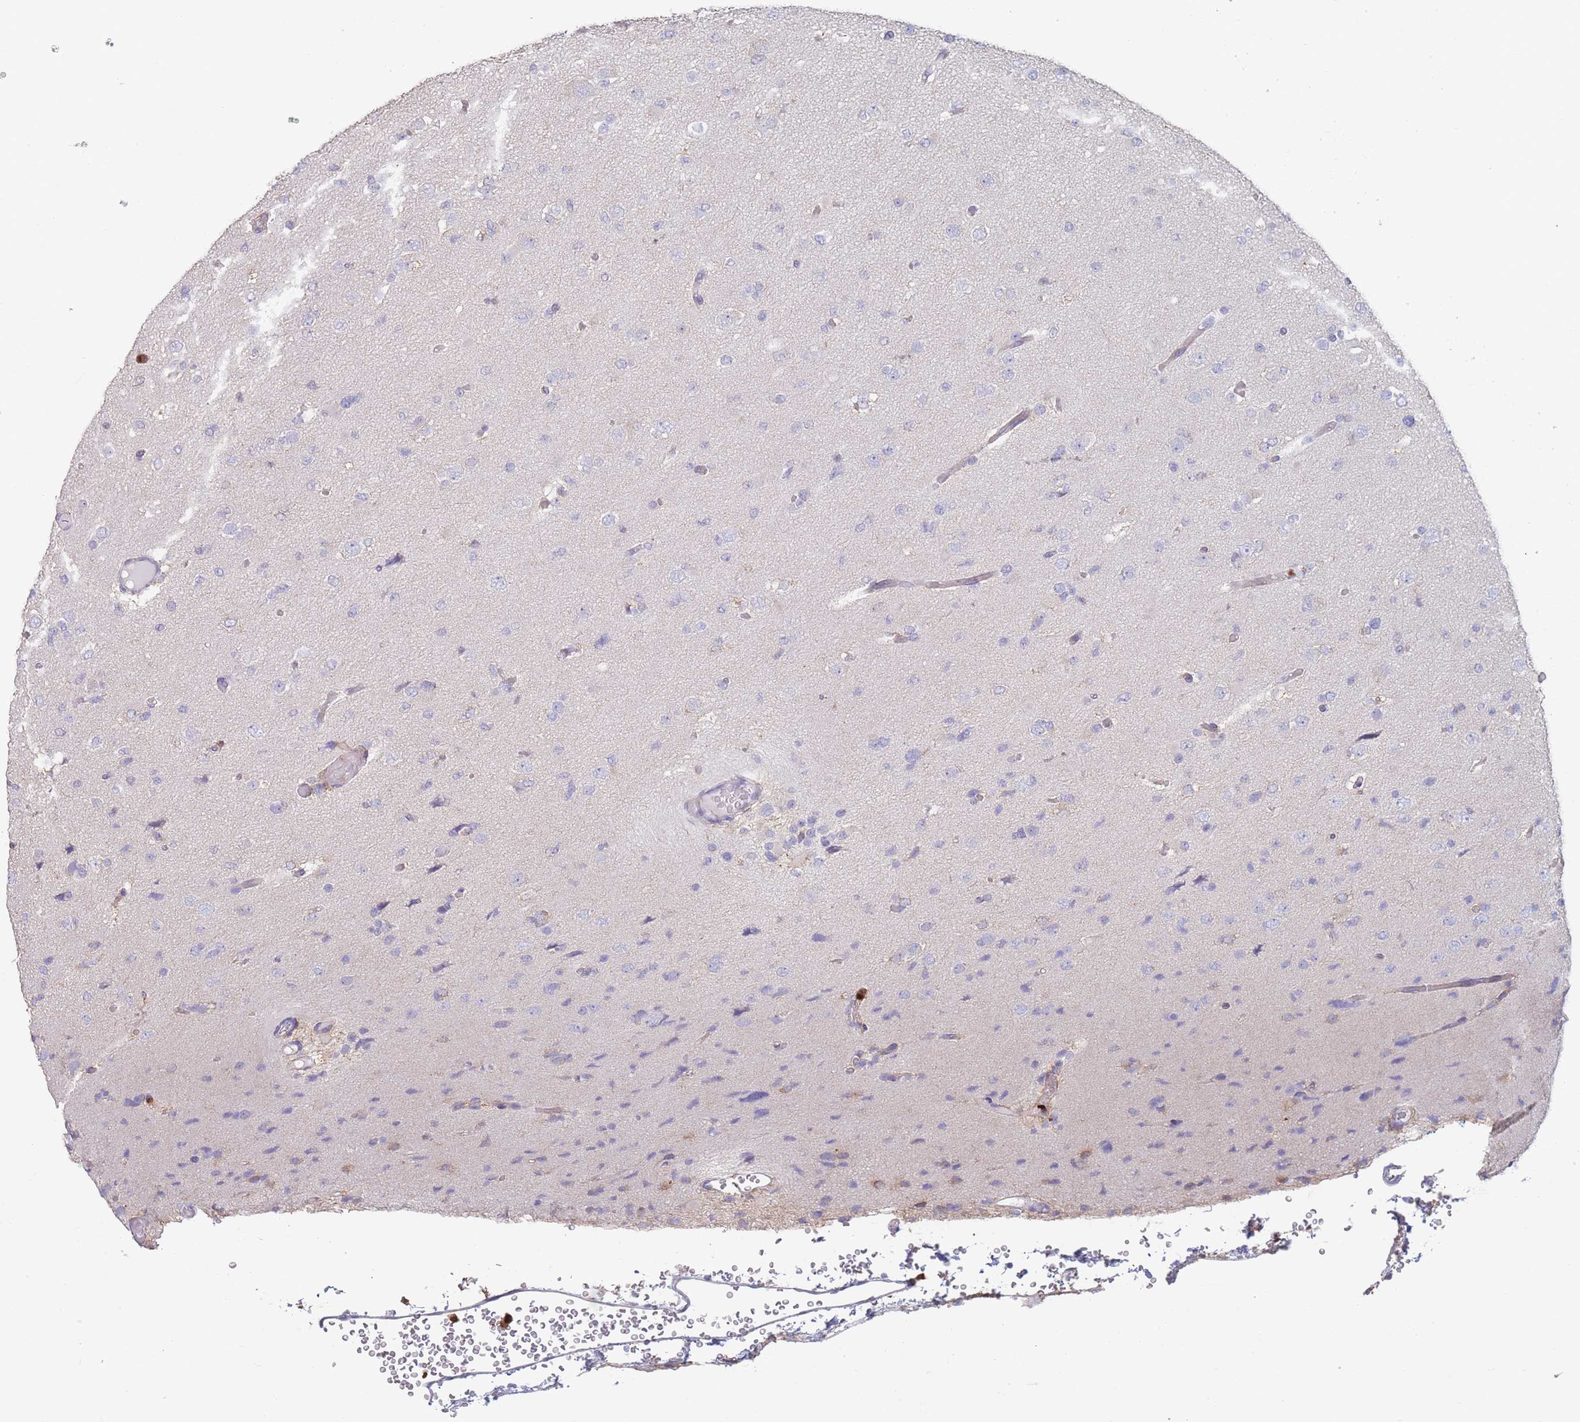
{"staining": {"intensity": "negative", "quantity": "none", "location": "none"}, "tissue": "glioma", "cell_type": "Tumor cells", "image_type": "cancer", "snomed": [{"axis": "morphology", "description": "Glioma, malignant, Low grade"}, {"axis": "topography", "description": "Brain"}], "caption": "This is an IHC image of human glioma. There is no positivity in tumor cells.", "gene": "CLEC12A", "patient": {"sex": "female", "age": 22}}